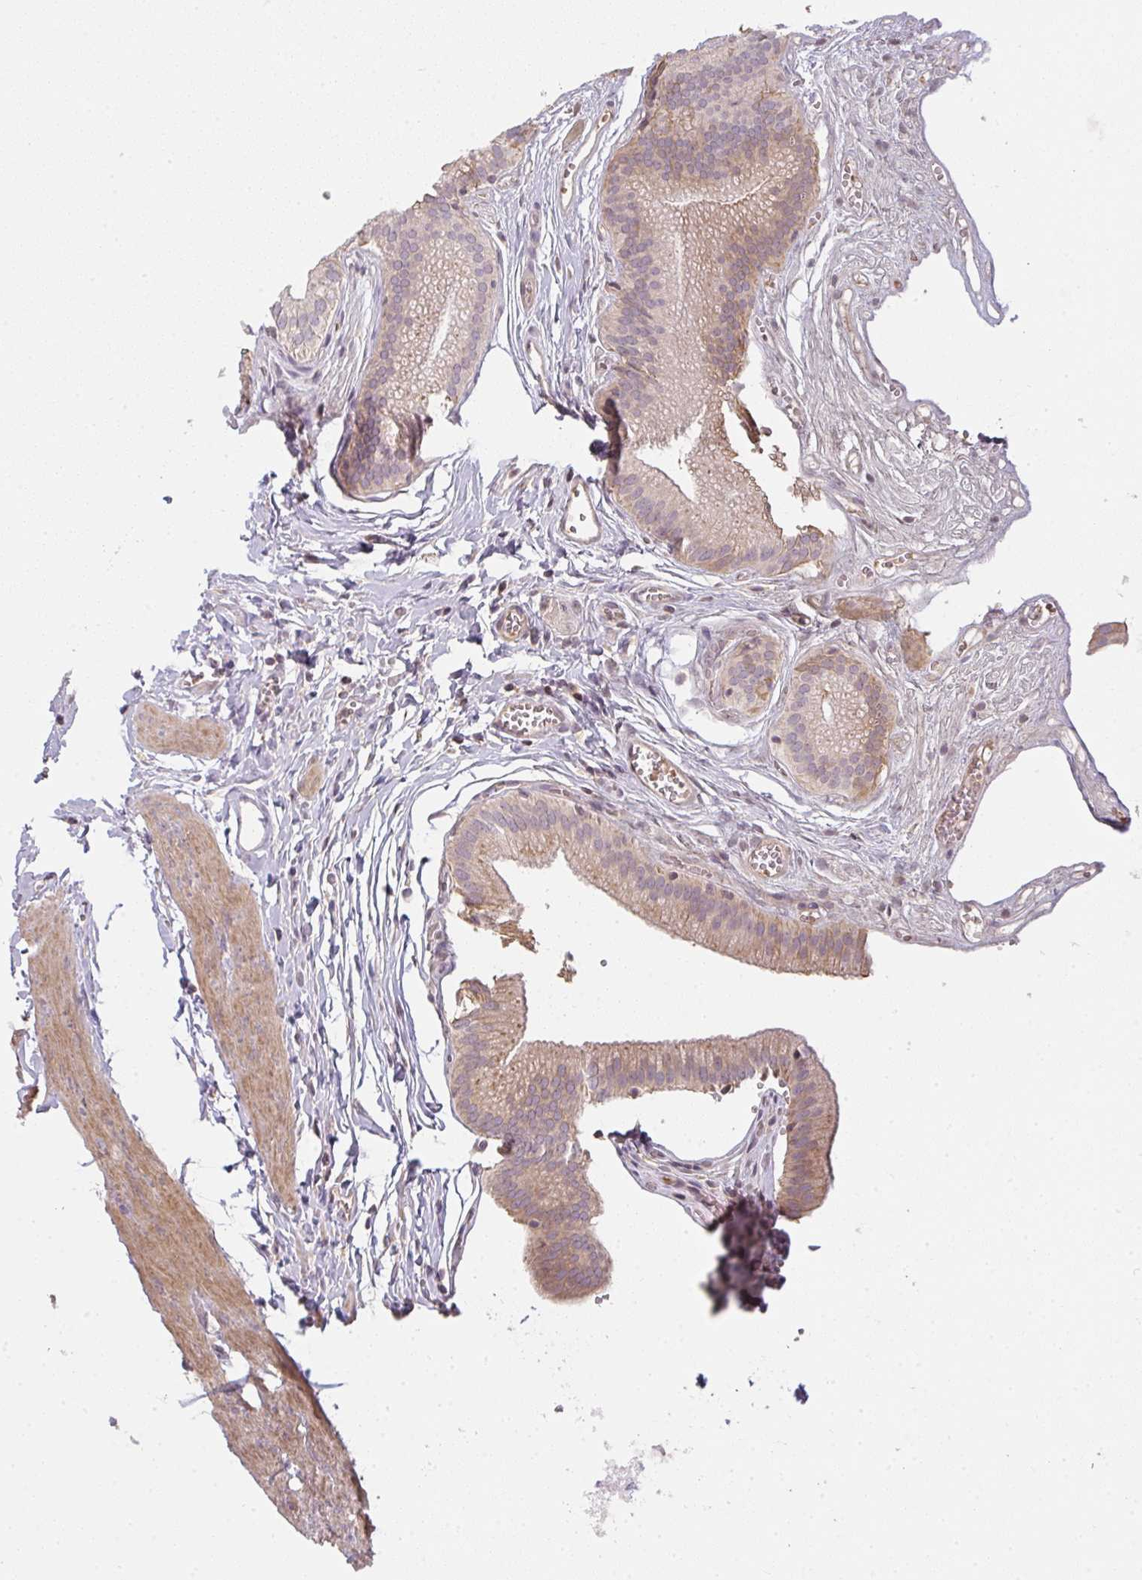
{"staining": {"intensity": "weak", "quantity": ">75%", "location": "cytoplasmic/membranous"}, "tissue": "gallbladder", "cell_type": "Glandular cells", "image_type": "normal", "snomed": [{"axis": "morphology", "description": "Normal tissue, NOS"}, {"axis": "topography", "description": "Gallbladder"}, {"axis": "topography", "description": "Peripheral nerve tissue"}], "caption": "Immunohistochemistry (IHC) photomicrograph of benign gallbladder stained for a protein (brown), which exhibits low levels of weak cytoplasmic/membranous staining in about >75% of glandular cells.", "gene": "TMEM237", "patient": {"sex": "male", "age": 17}}